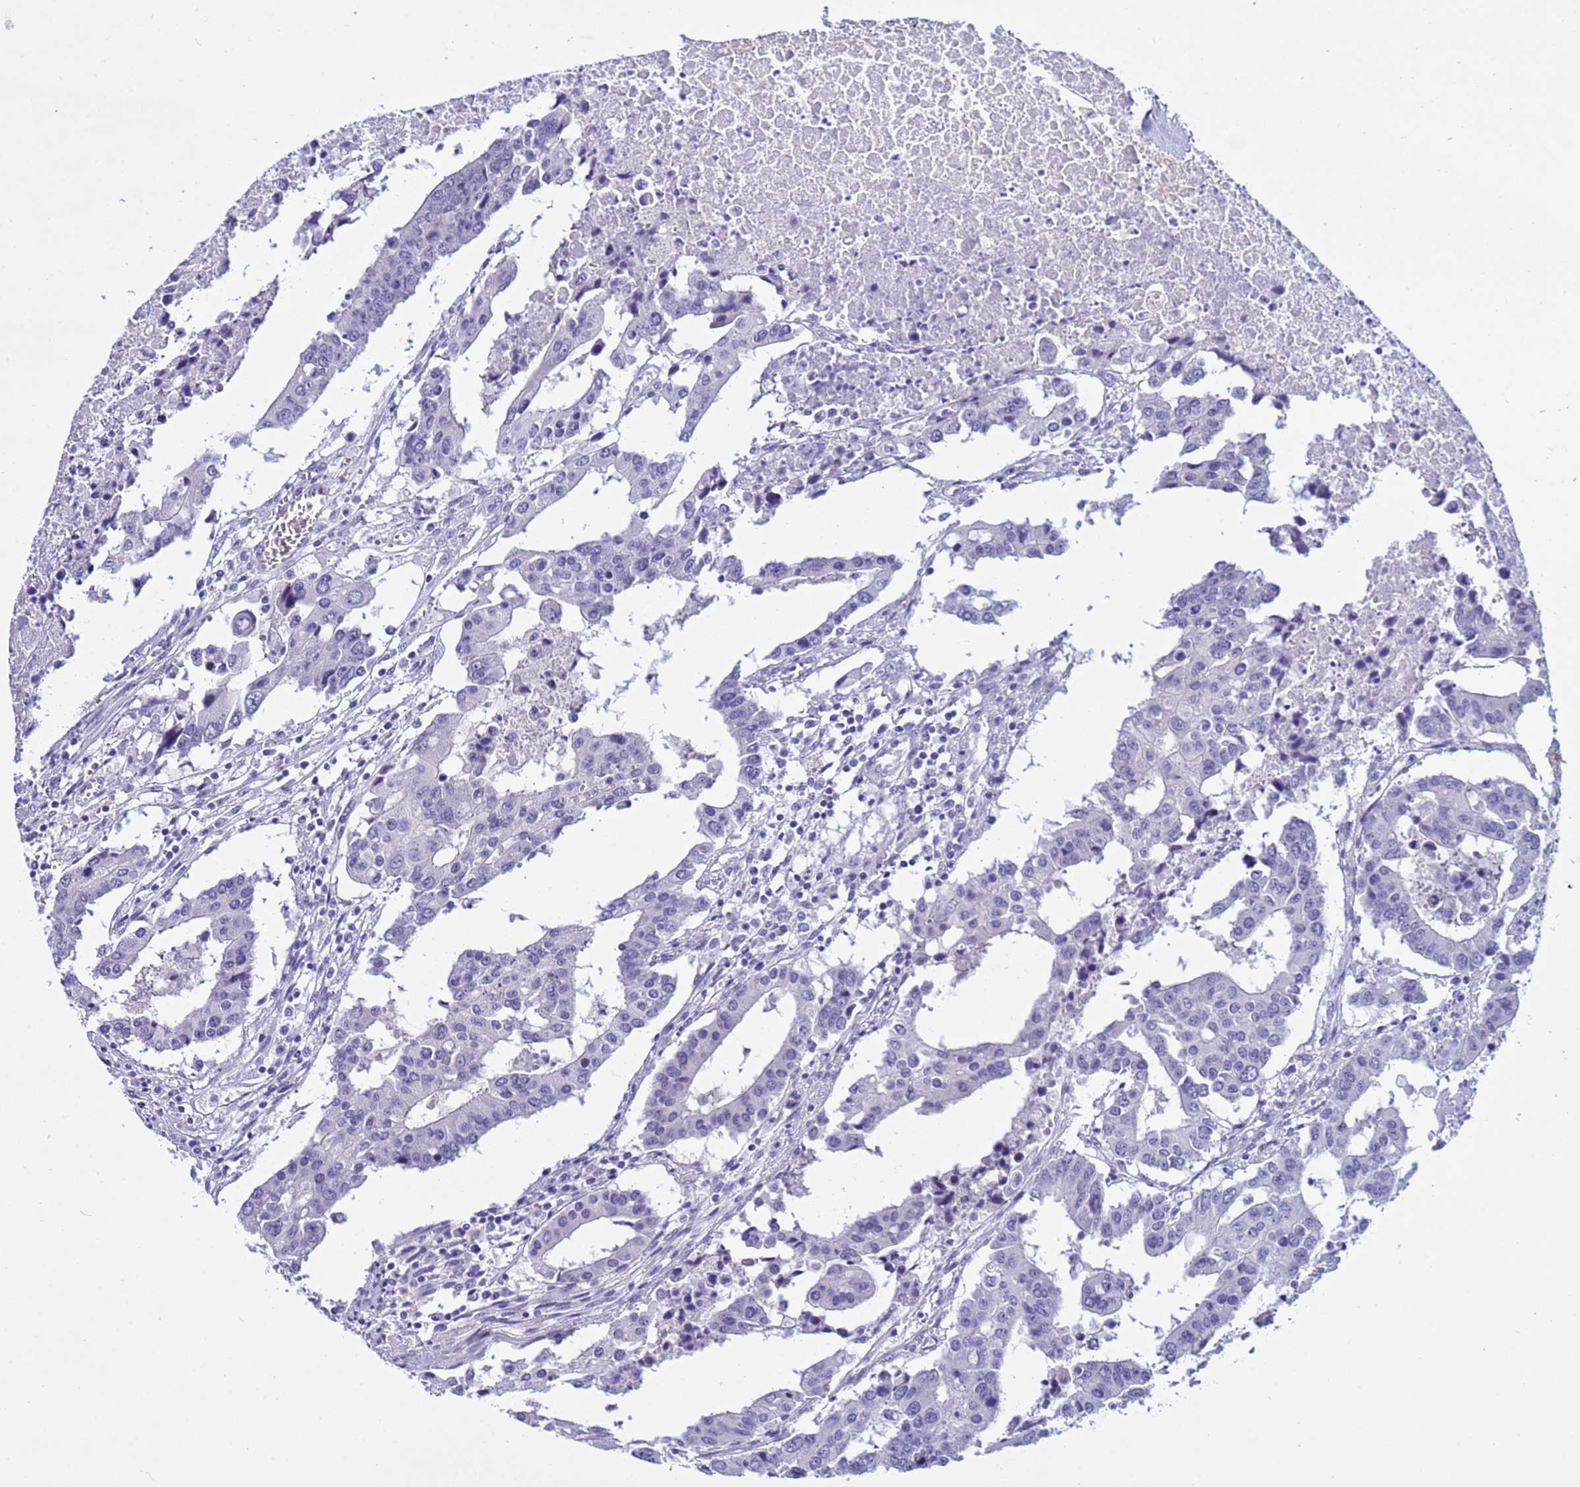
{"staining": {"intensity": "negative", "quantity": "none", "location": "none"}, "tissue": "colorectal cancer", "cell_type": "Tumor cells", "image_type": "cancer", "snomed": [{"axis": "morphology", "description": "Adenocarcinoma, NOS"}, {"axis": "topography", "description": "Colon"}], "caption": "Immunohistochemical staining of human colorectal cancer displays no significant staining in tumor cells.", "gene": "IGSF11", "patient": {"sex": "male", "age": 77}}